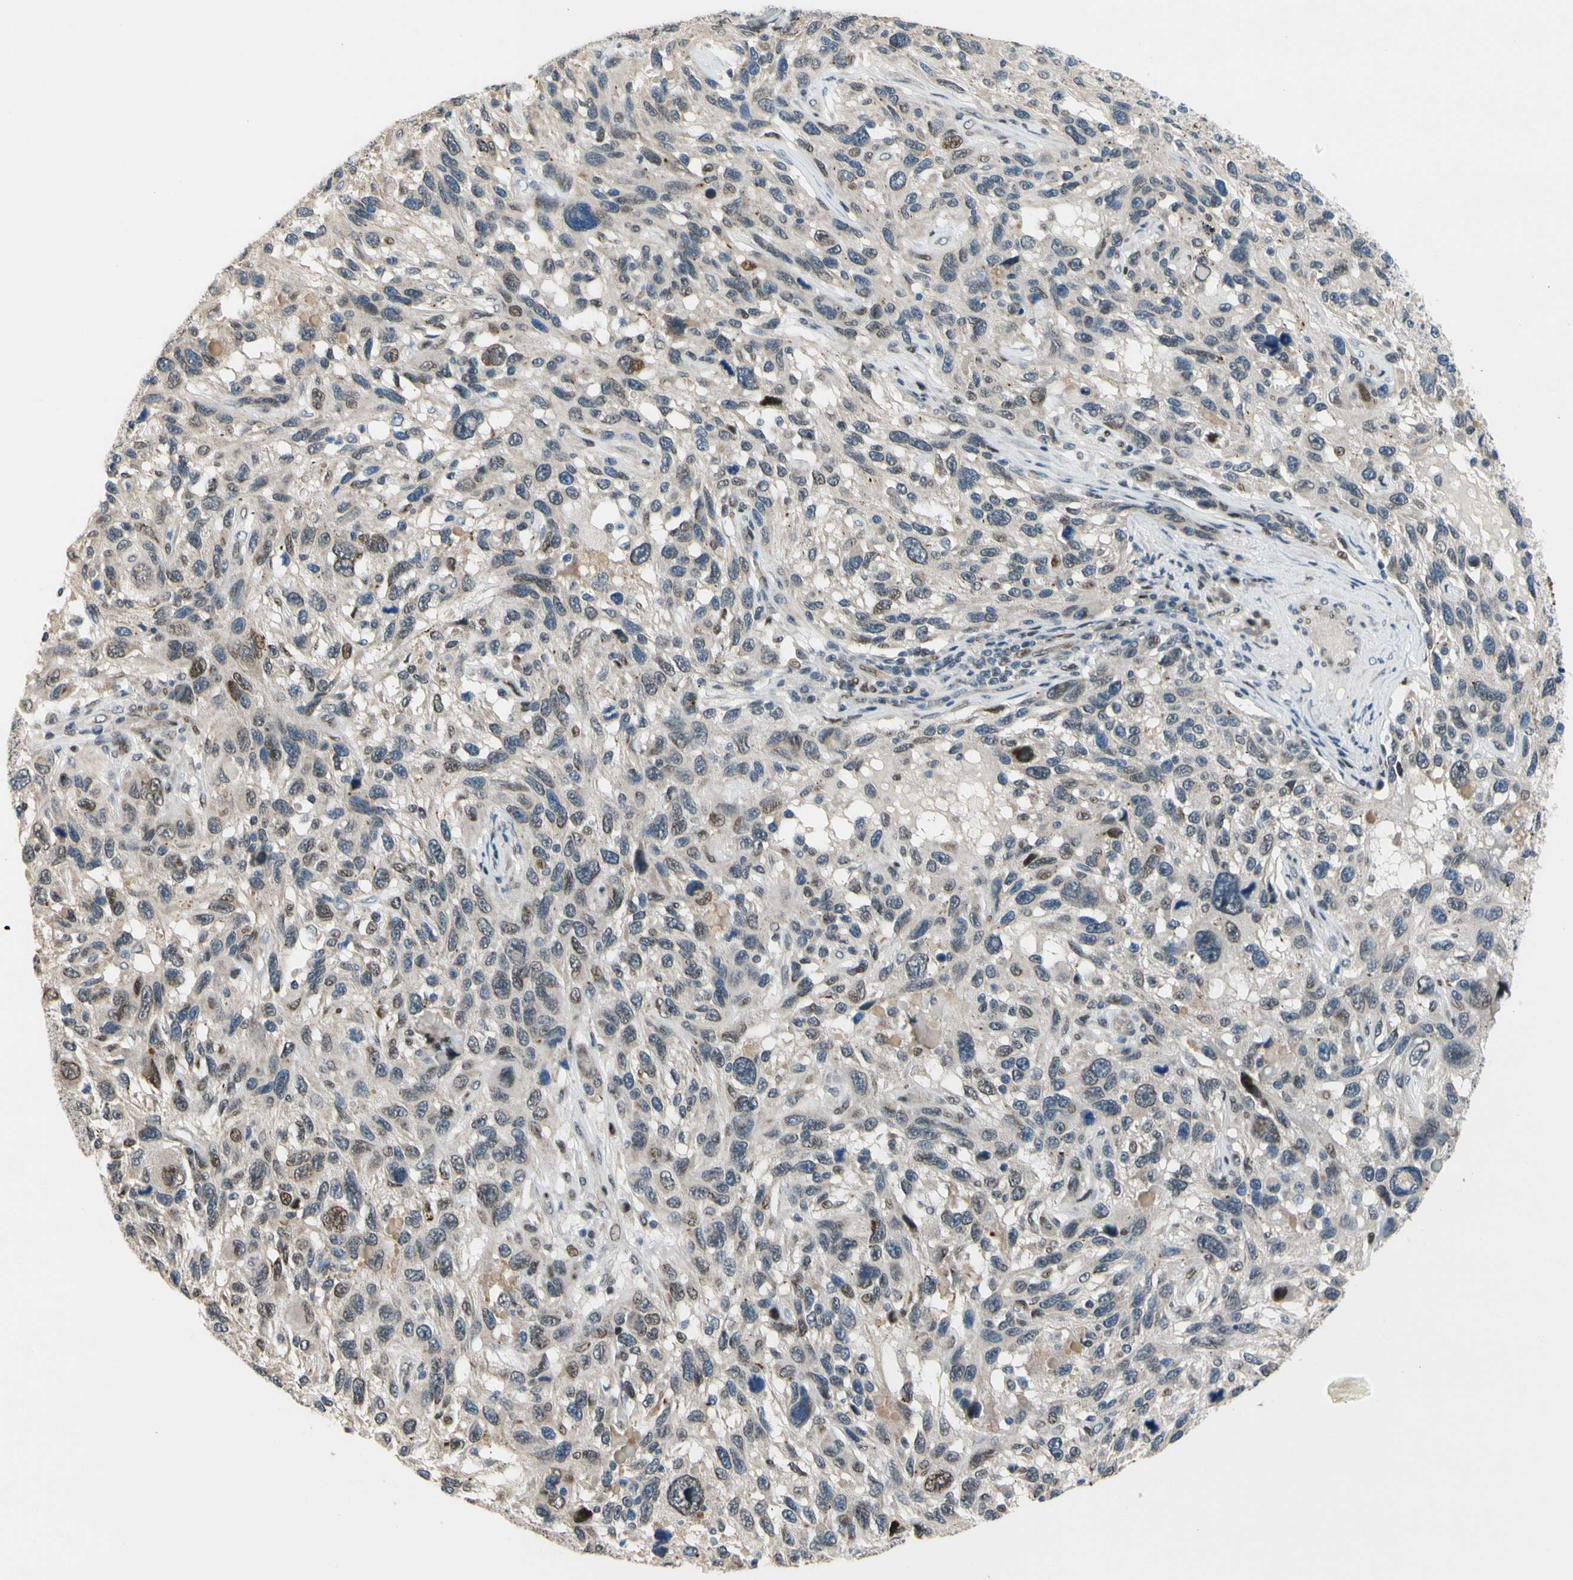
{"staining": {"intensity": "moderate", "quantity": "25%-75%", "location": "nuclear"}, "tissue": "melanoma", "cell_type": "Tumor cells", "image_type": "cancer", "snomed": [{"axis": "morphology", "description": "Malignant melanoma, NOS"}, {"axis": "topography", "description": "Skin"}], "caption": "DAB immunohistochemical staining of human malignant melanoma exhibits moderate nuclear protein positivity in approximately 25%-75% of tumor cells.", "gene": "ZNF184", "patient": {"sex": "male", "age": 53}}